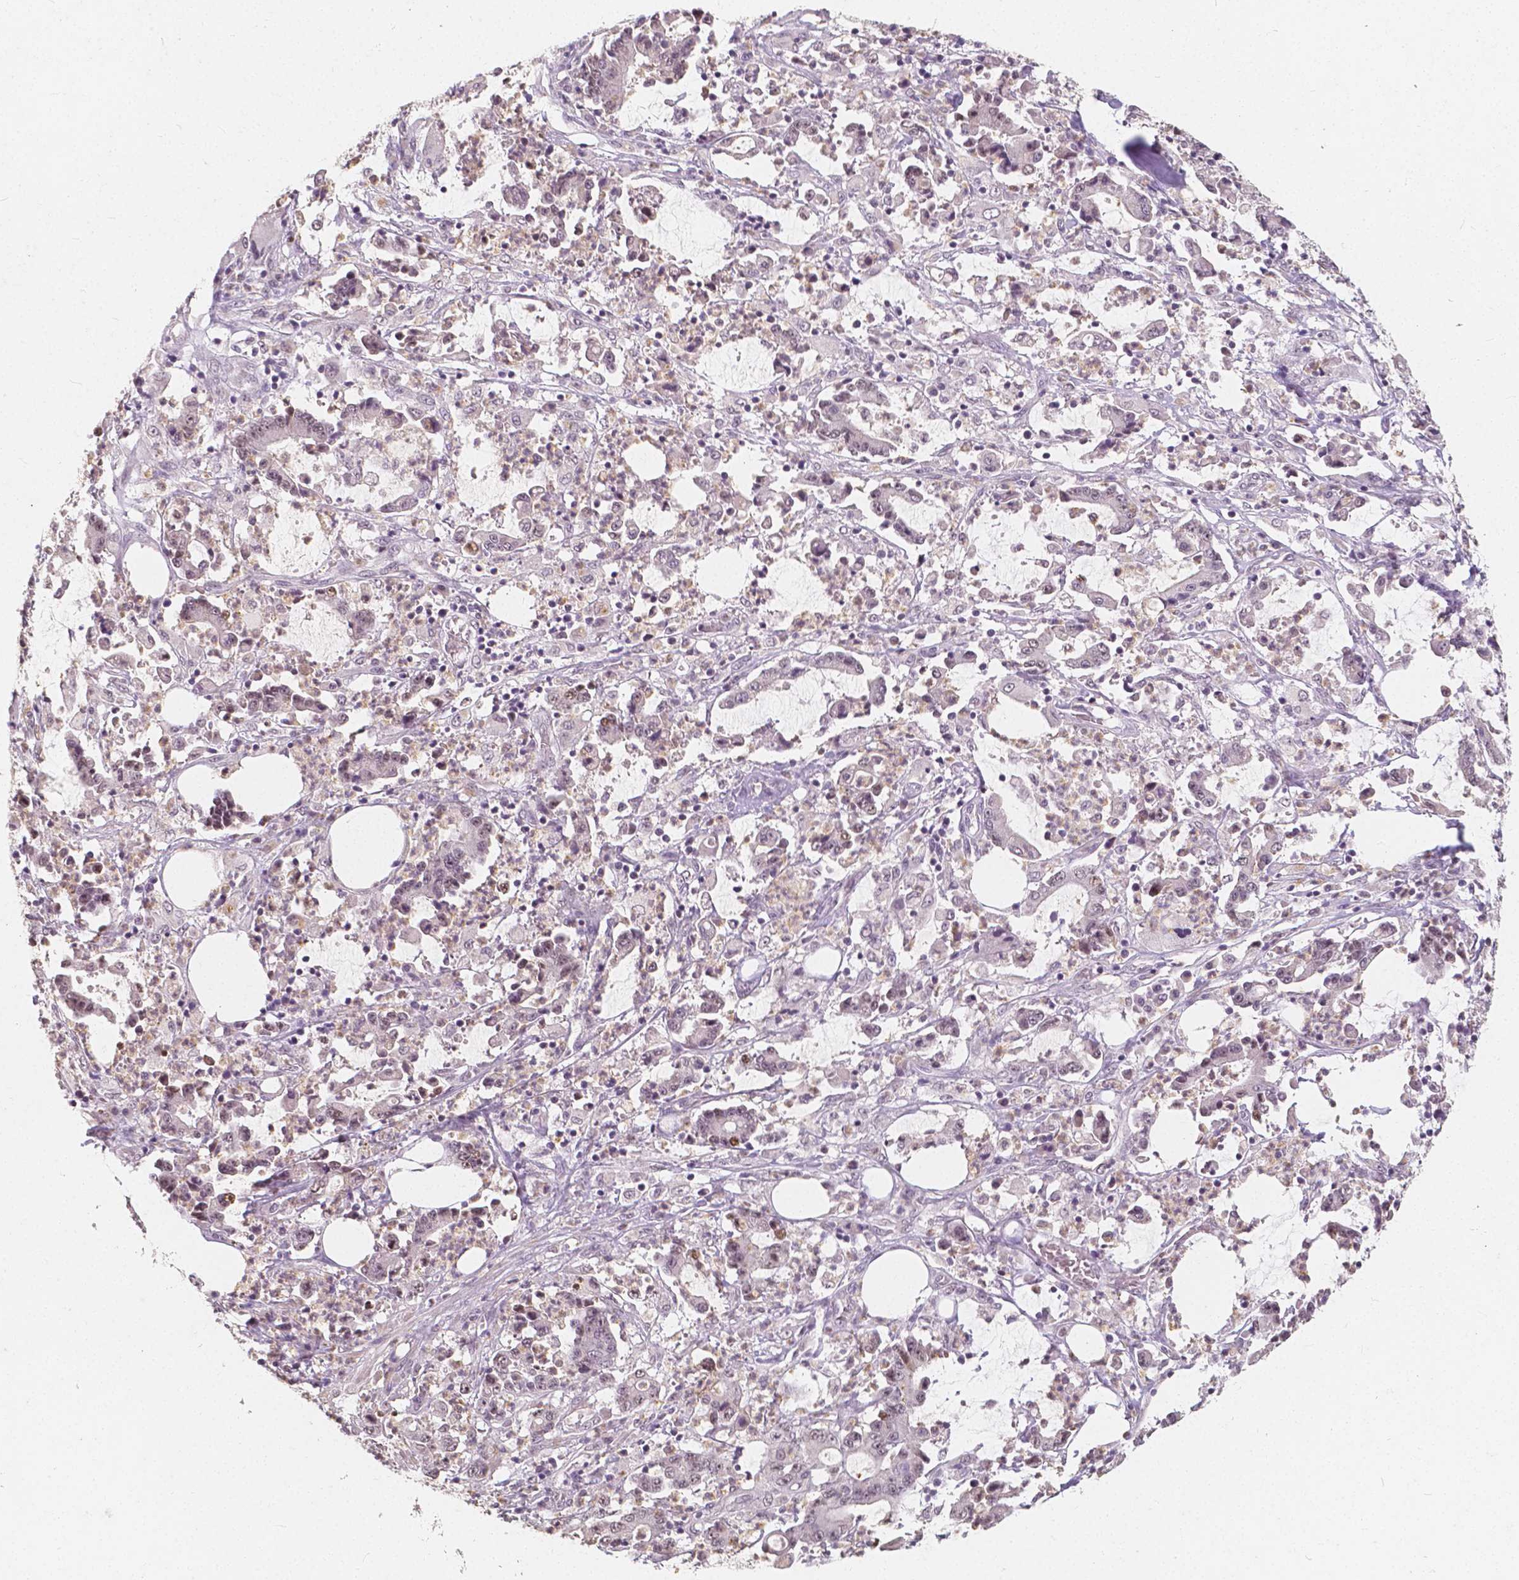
{"staining": {"intensity": "negative", "quantity": "none", "location": "none"}, "tissue": "stomach cancer", "cell_type": "Tumor cells", "image_type": "cancer", "snomed": [{"axis": "morphology", "description": "Adenocarcinoma, NOS"}, {"axis": "topography", "description": "Stomach, upper"}], "caption": "Tumor cells are negative for brown protein staining in stomach cancer.", "gene": "NOLC1", "patient": {"sex": "male", "age": 68}}